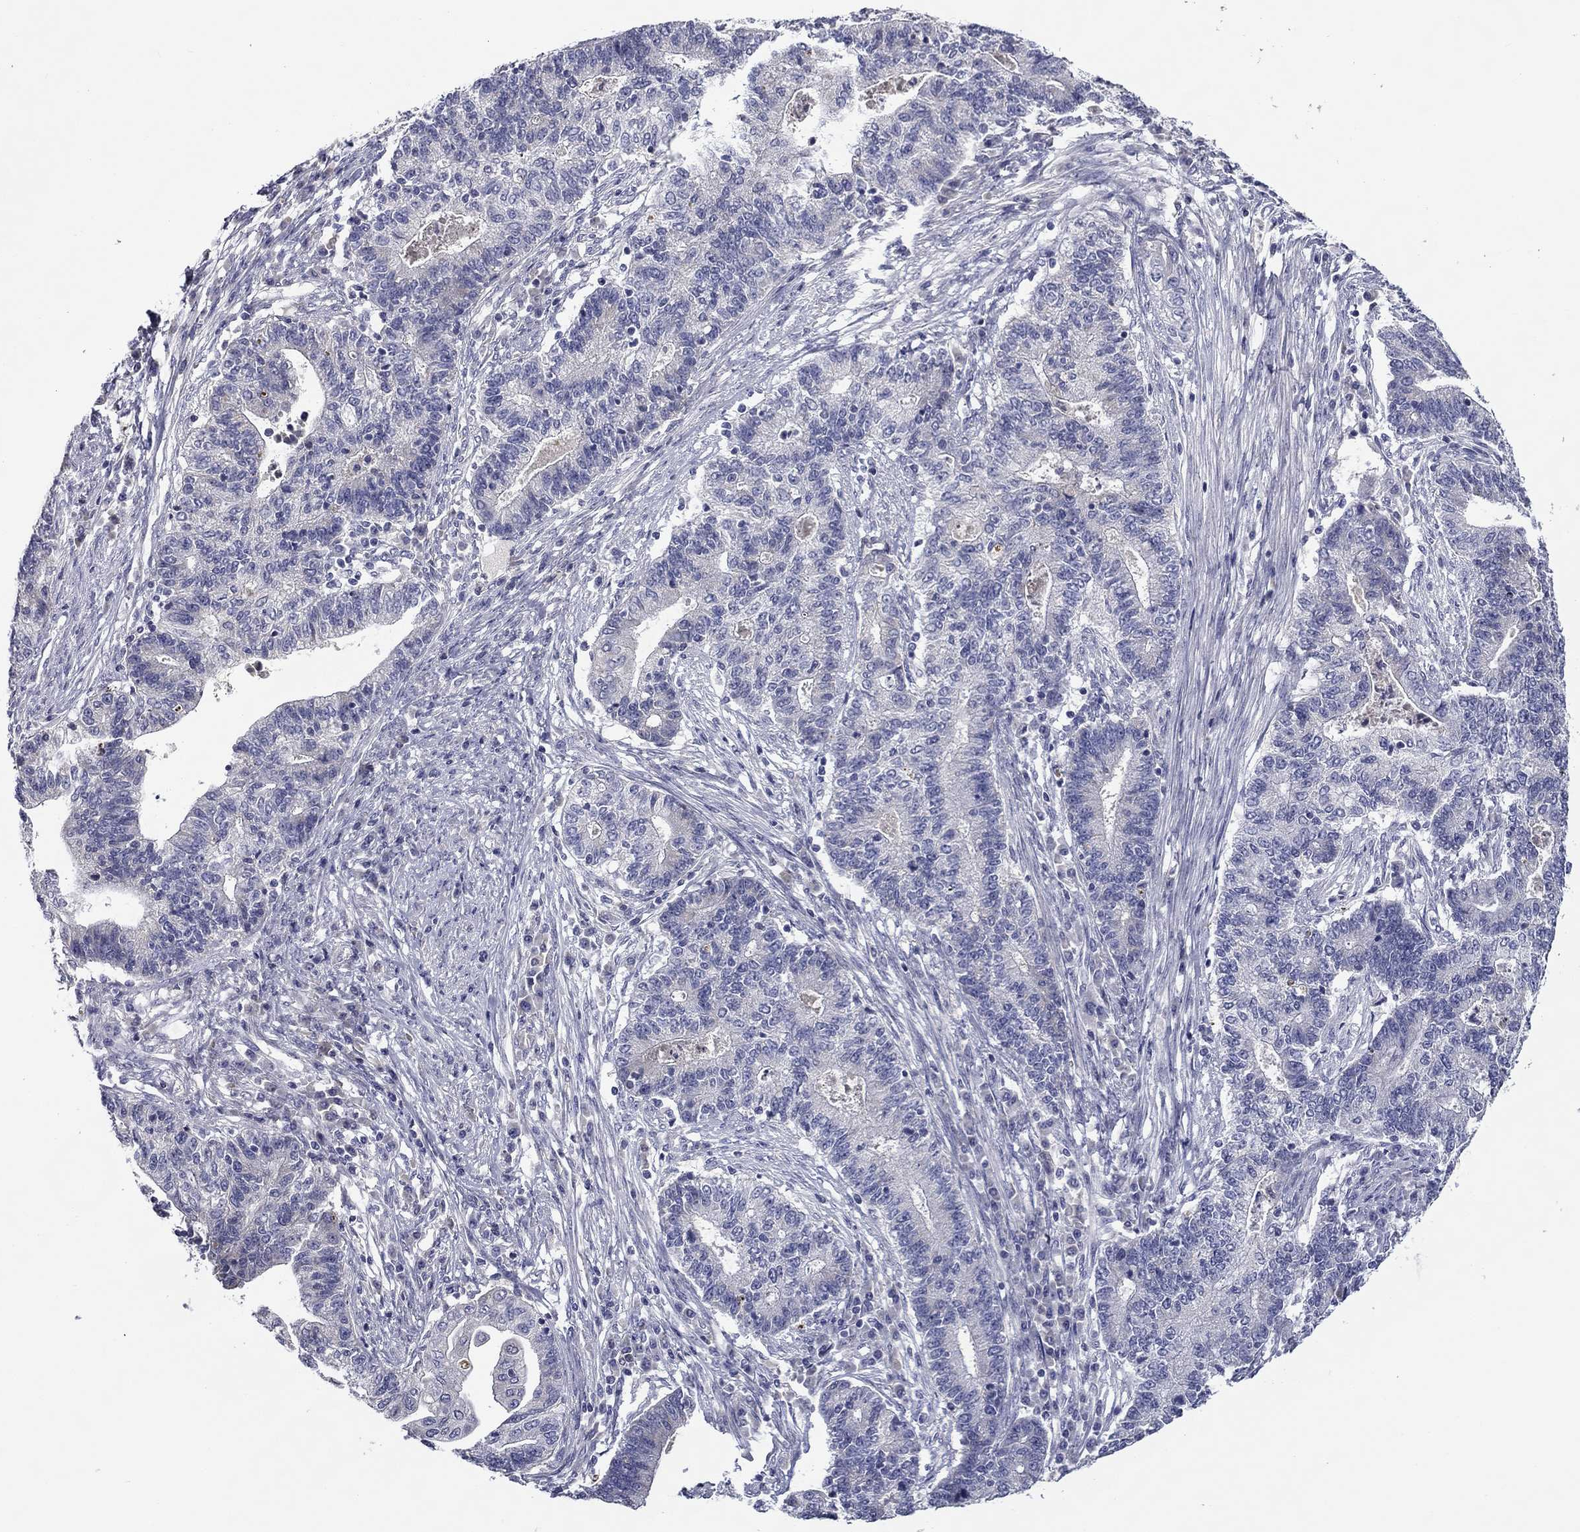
{"staining": {"intensity": "negative", "quantity": "none", "location": "none"}, "tissue": "endometrial cancer", "cell_type": "Tumor cells", "image_type": "cancer", "snomed": [{"axis": "morphology", "description": "Adenocarcinoma, NOS"}, {"axis": "topography", "description": "Uterus"}, {"axis": "topography", "description": "Endometrium"}], "caption": "This is an immunohistochemistry histopathology image of endometrial cancer (adenocarcinoma). There is no positivity in tumor cells.", "gene": "SPATA7", "patient": {"sex": "female", "age": 54}}